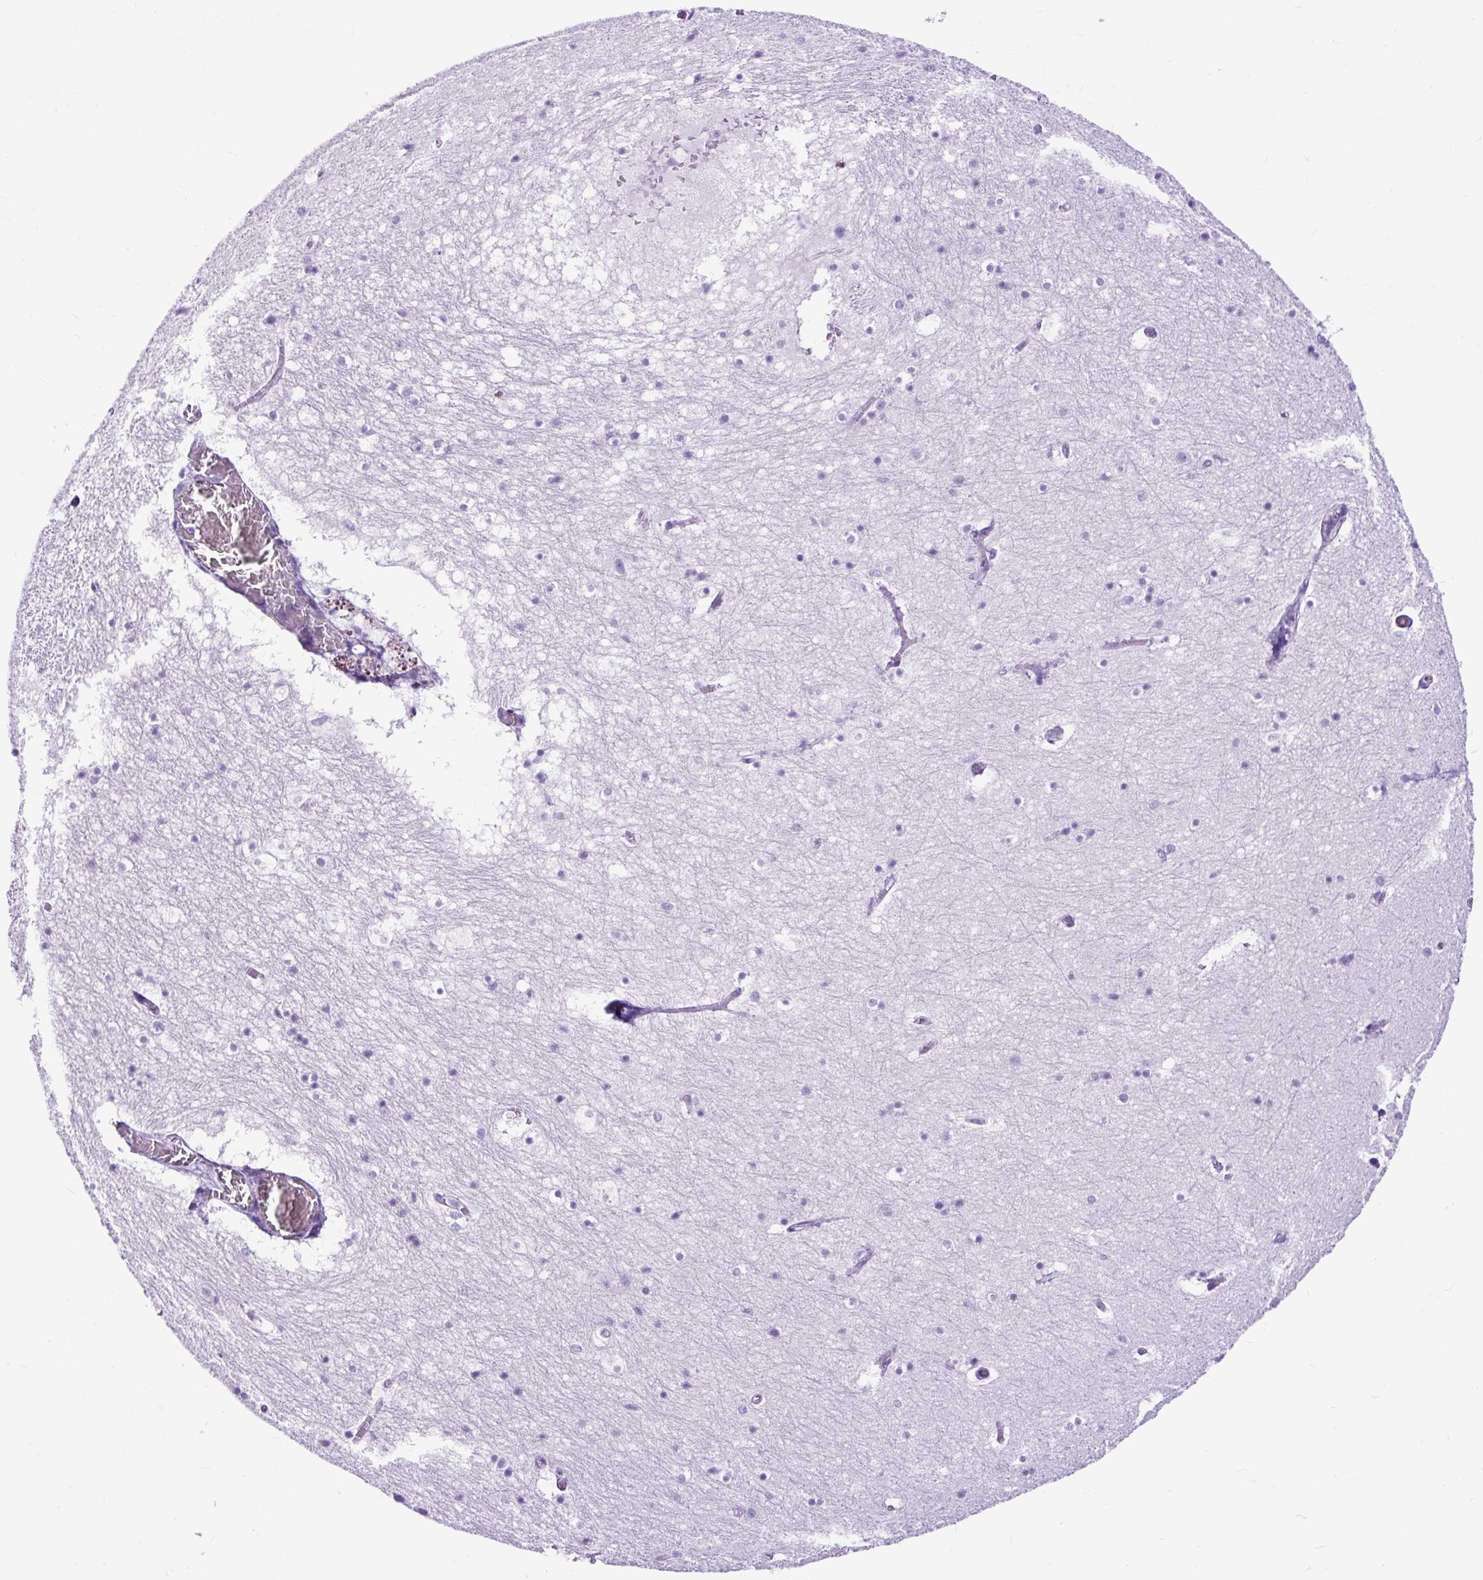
{"staining": {"intensity": "negative", "quantity": "none", "location": "none"}, "tissue": "hippocampus", "cell_type": "Glial cells", "image_type": "normal", "snomed": [{"axis": "morphology", "description": "Normal tissue, NOS"}, {"axis": "topography", "description": "Hippocampus"}], "caption": "IHC image of benign human hippocampus stained for a protein (brown), which shows no staining in glial cells. (Stains: DAB immunohistochemistry with hematoxylin counter stain, Microscopy: brightfield microscopy at high magnification).", "gene": "PDIA2", "patient": {"sex": "female", "age": 52}}